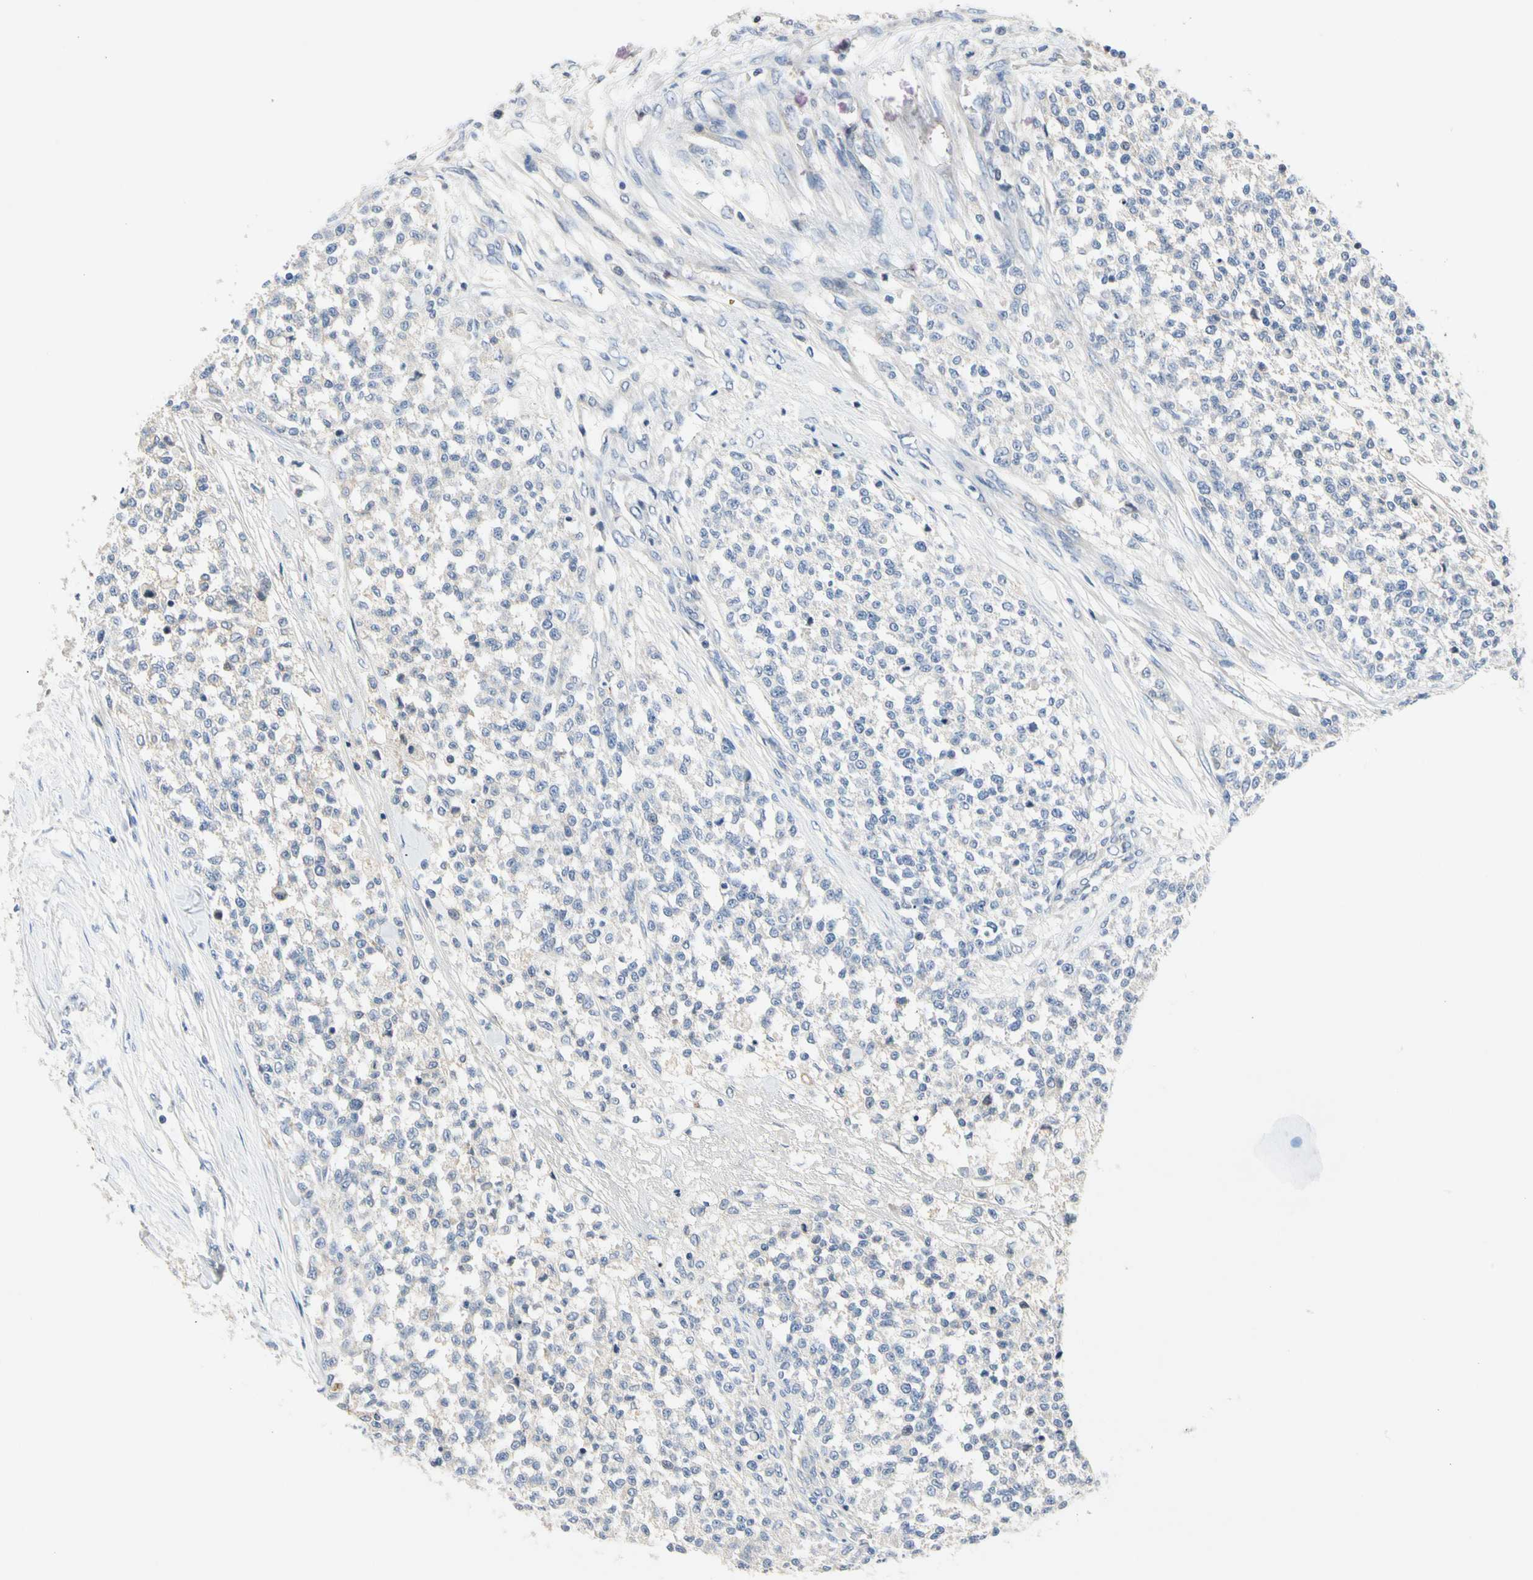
{"staining": {"intensity": "negative", "quantity": "none", "location": "none"}, "tissue": "testis cancer", "cell_type": "Tumor cells", "image_type": "cancer", "snomed": [{"axis": "morphology", "description": "Seminoma, NOS"}, {"axis": "topography", "description": "Testis"}], "caption": "This is an immunohistochemistry (IHC) photomicrograph of testis cancer (seminoma). There is no positivity in tumor cells.", "gene": "GAS6", "patient": {"sex": "male", "age": 59}}